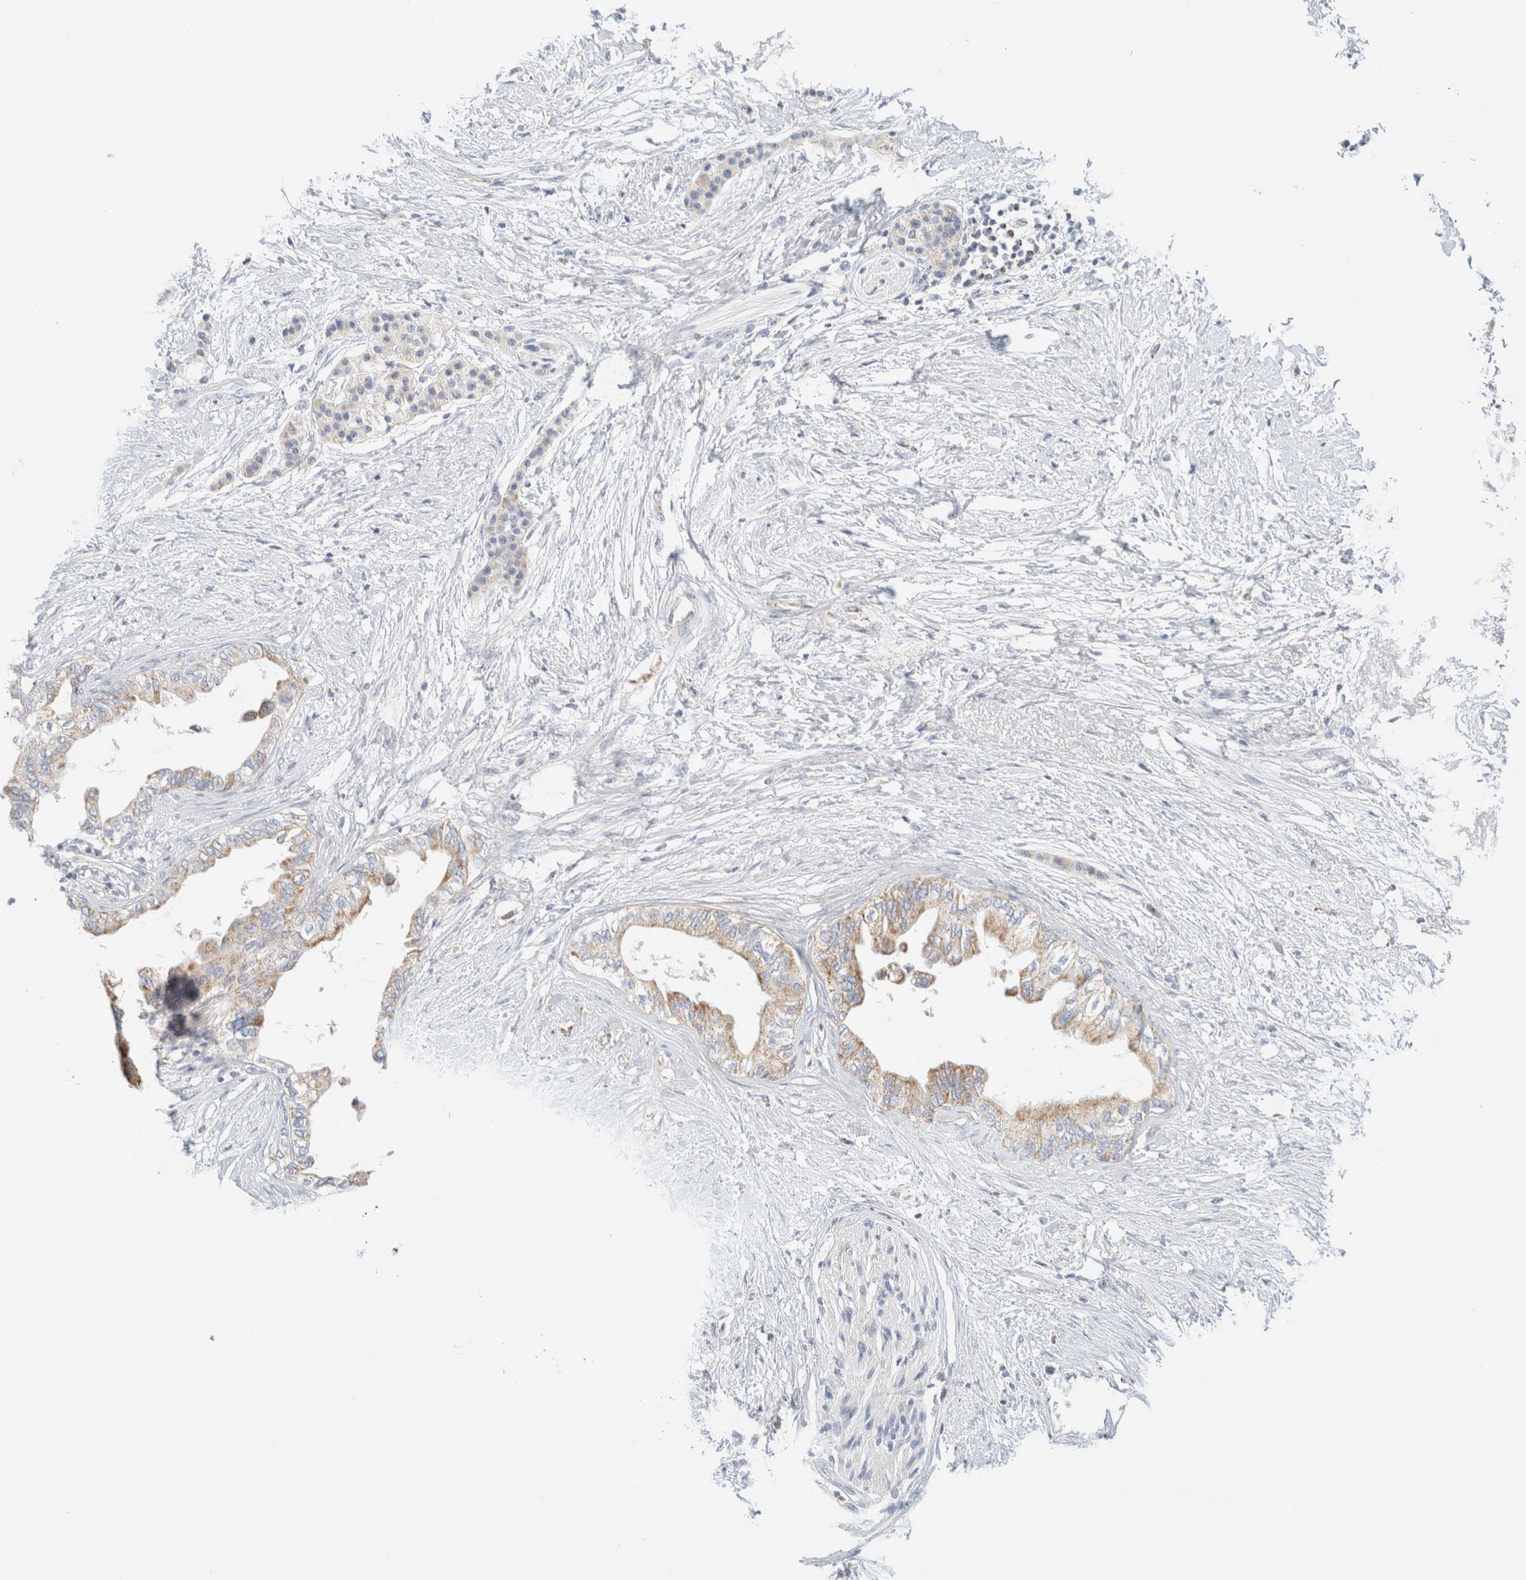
{"staining": {"intensity": "moderate", "quantity": ">75%", "location": "cytoplasmic/membranous"}, "tissue": "pancreatic cancer", "cell_type": "Tumor cells", "image_type": "cancer", "snomed": [{"axis": "morphology", "description": "Normal tissue, NOS"}, {"axis": "morphology", "description": "Adenocarcinoma, NOS"}, {"axis": "topography", "description": "Pancreas"}, {"axis": "topography", "description": "Duodenum"}], "caption": "Immunohistochemical staining of pancreatic cancer displays medium levels of moderate cytoplasmic/membranous staining in approximately >75% of tumor cells.", "gene": "HDHD3", "patient": {"sex": "female", "age": 60}}